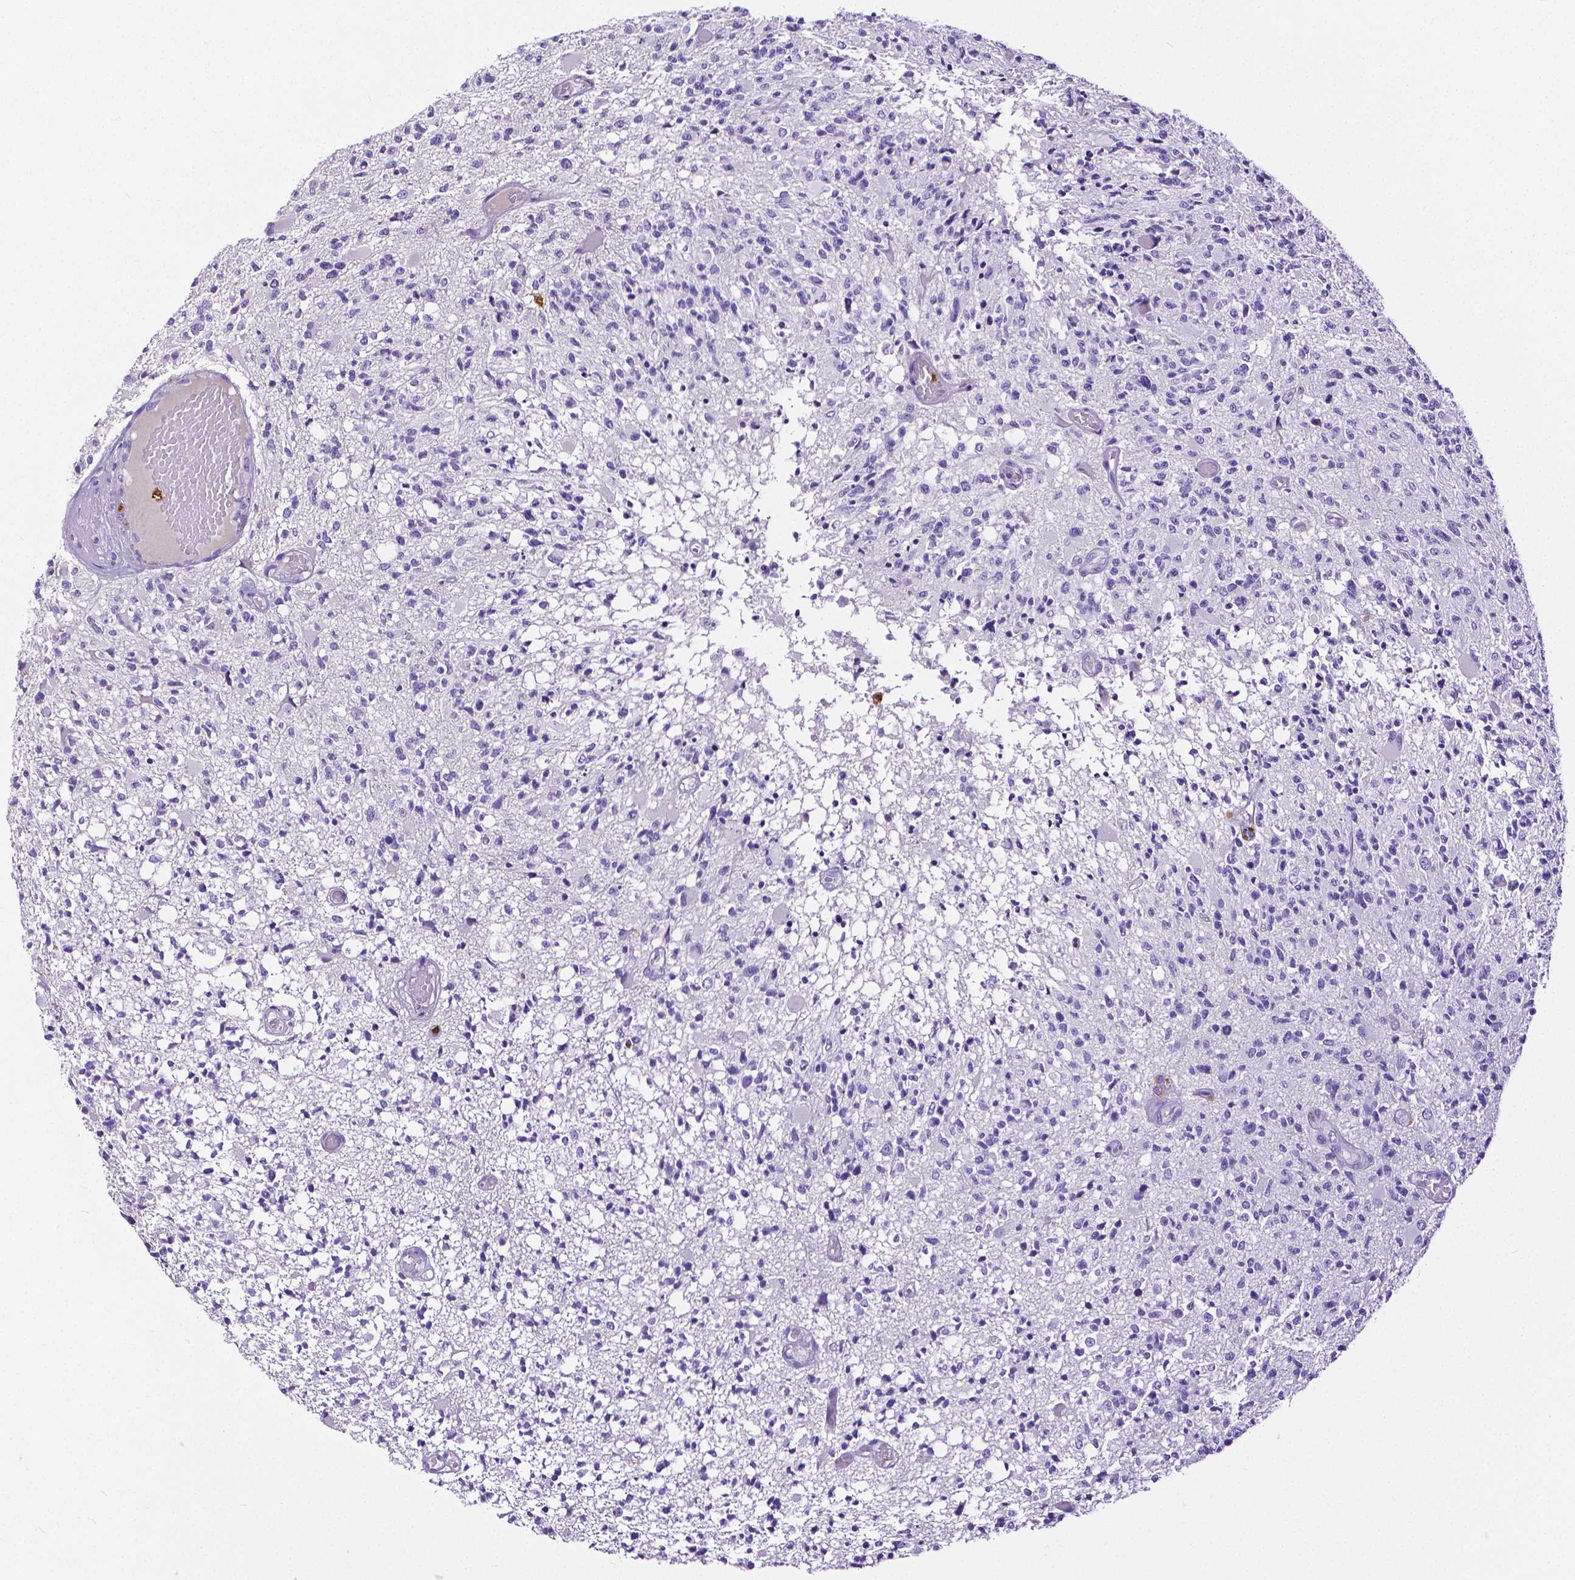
{"staining": {"intensity": "negative", "quantity": "none", "location": "none"}, "tissue": "glioma", "cell_type": "Tumor cells", "image_type": "cancer", "snomed": [{"axis": "morphology", "description": "Glioma, malignant, High grade"}, {"axis": "topography", "description": "Brain"}], "caption": "High power microscopy image of an IHC micrograph of glioma, revealing no significant expression in tumor cells. (Stains: DAB (3,3'-diaminobenzidine) immunohistochemistry with hematoxylin counter stain, Microscopy: brightfield microscopy at high magnification).", "gene": "MMP9", "patient": {"sex": "female", "age": 63}}